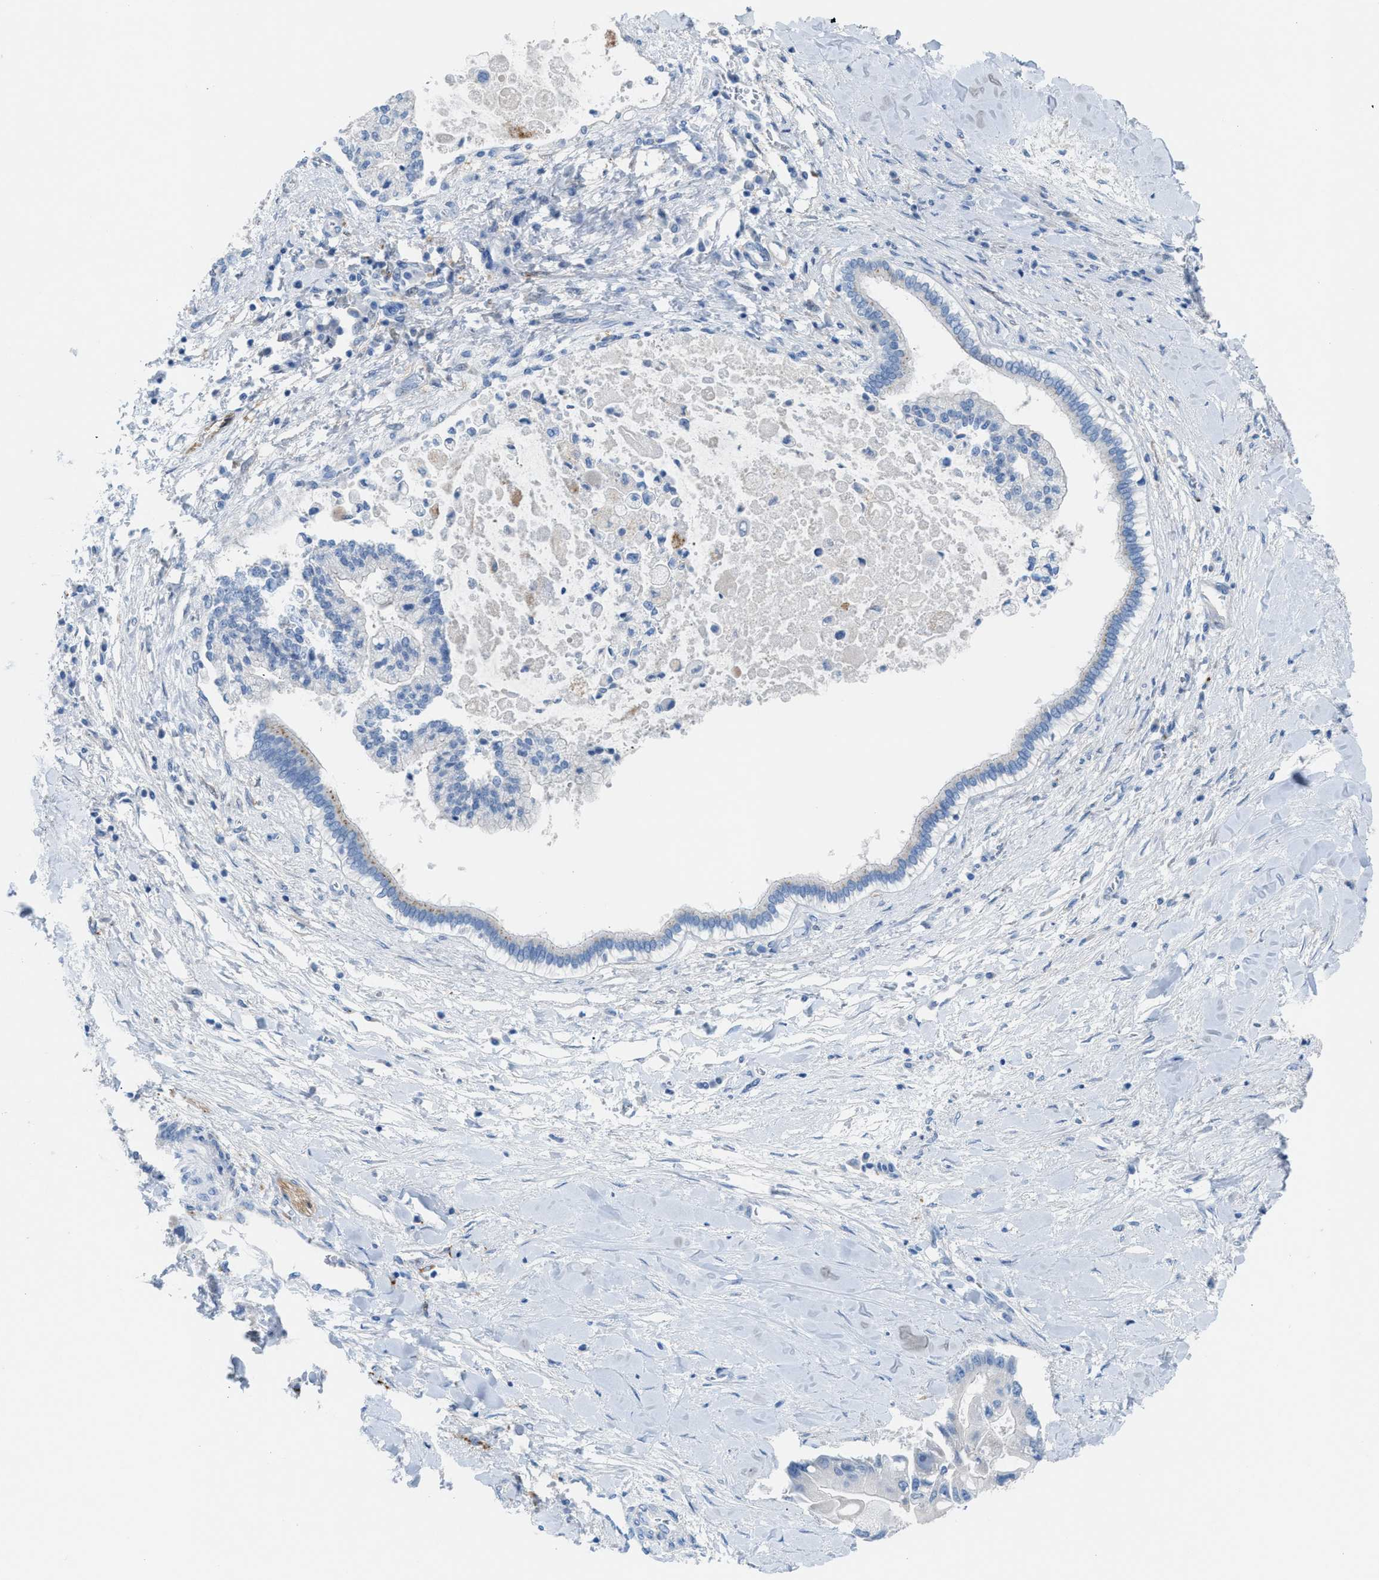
{"staining": {"intensity": "negative", "quantity": "none", "location": "none"}, "tissue": "liver cancer", "cell_type": "Tumor cells", "image_type": "cancer", "snomed": [{"axis": "morphology", "description": "Cholangiocarcinoma"}, {"axis": "topography", "description": "Liver"}], "caption": "Tumor cells are negative for brown protein staining in cholangiocarcinoma (liver).", "gene": "ASPA", "patient": {"sex": "male", "age": 50}}